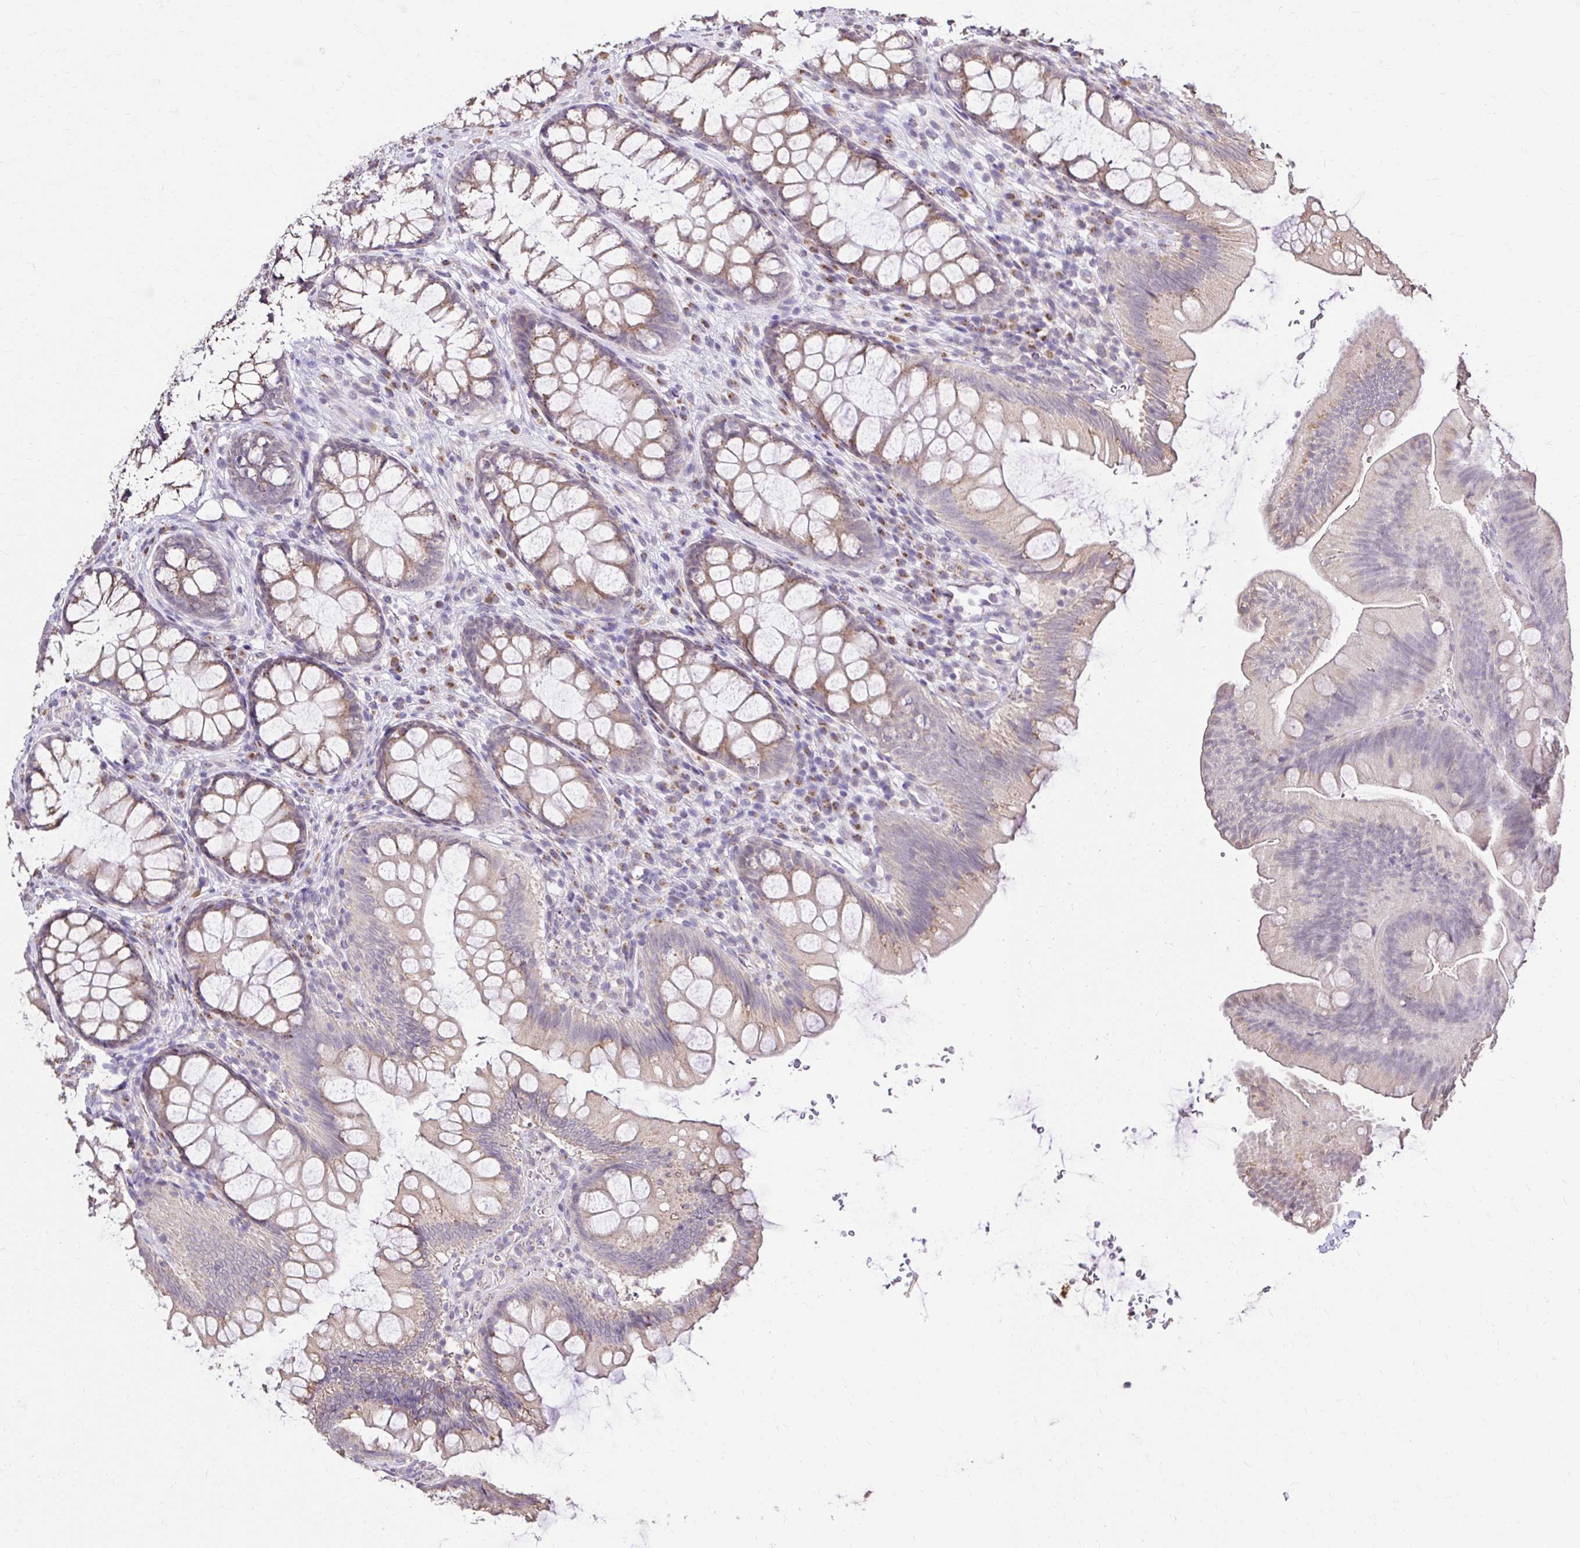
{"staining": {"intensity": "negative", "quantity": "none", "location": "none"}, "tissue": "colon", "cell_type": "Endothelial cells", "image_type": "normal", "snomed": [{"axis": "morphology", "description": "Normal tissue, NOS"}, {"axis": "morphology", "description": "Adenoma, NOS"}, {"axis": "topography", "description": "Soft tissue"}, {"axis": "topography", "description": "Colon"}], "caption": "Histopathology image shows no significant protein positivity in endothelial cells of unremarkable colon.", "gene": "KIAA1210", "patient": {"sex": "male", "age": 47}}